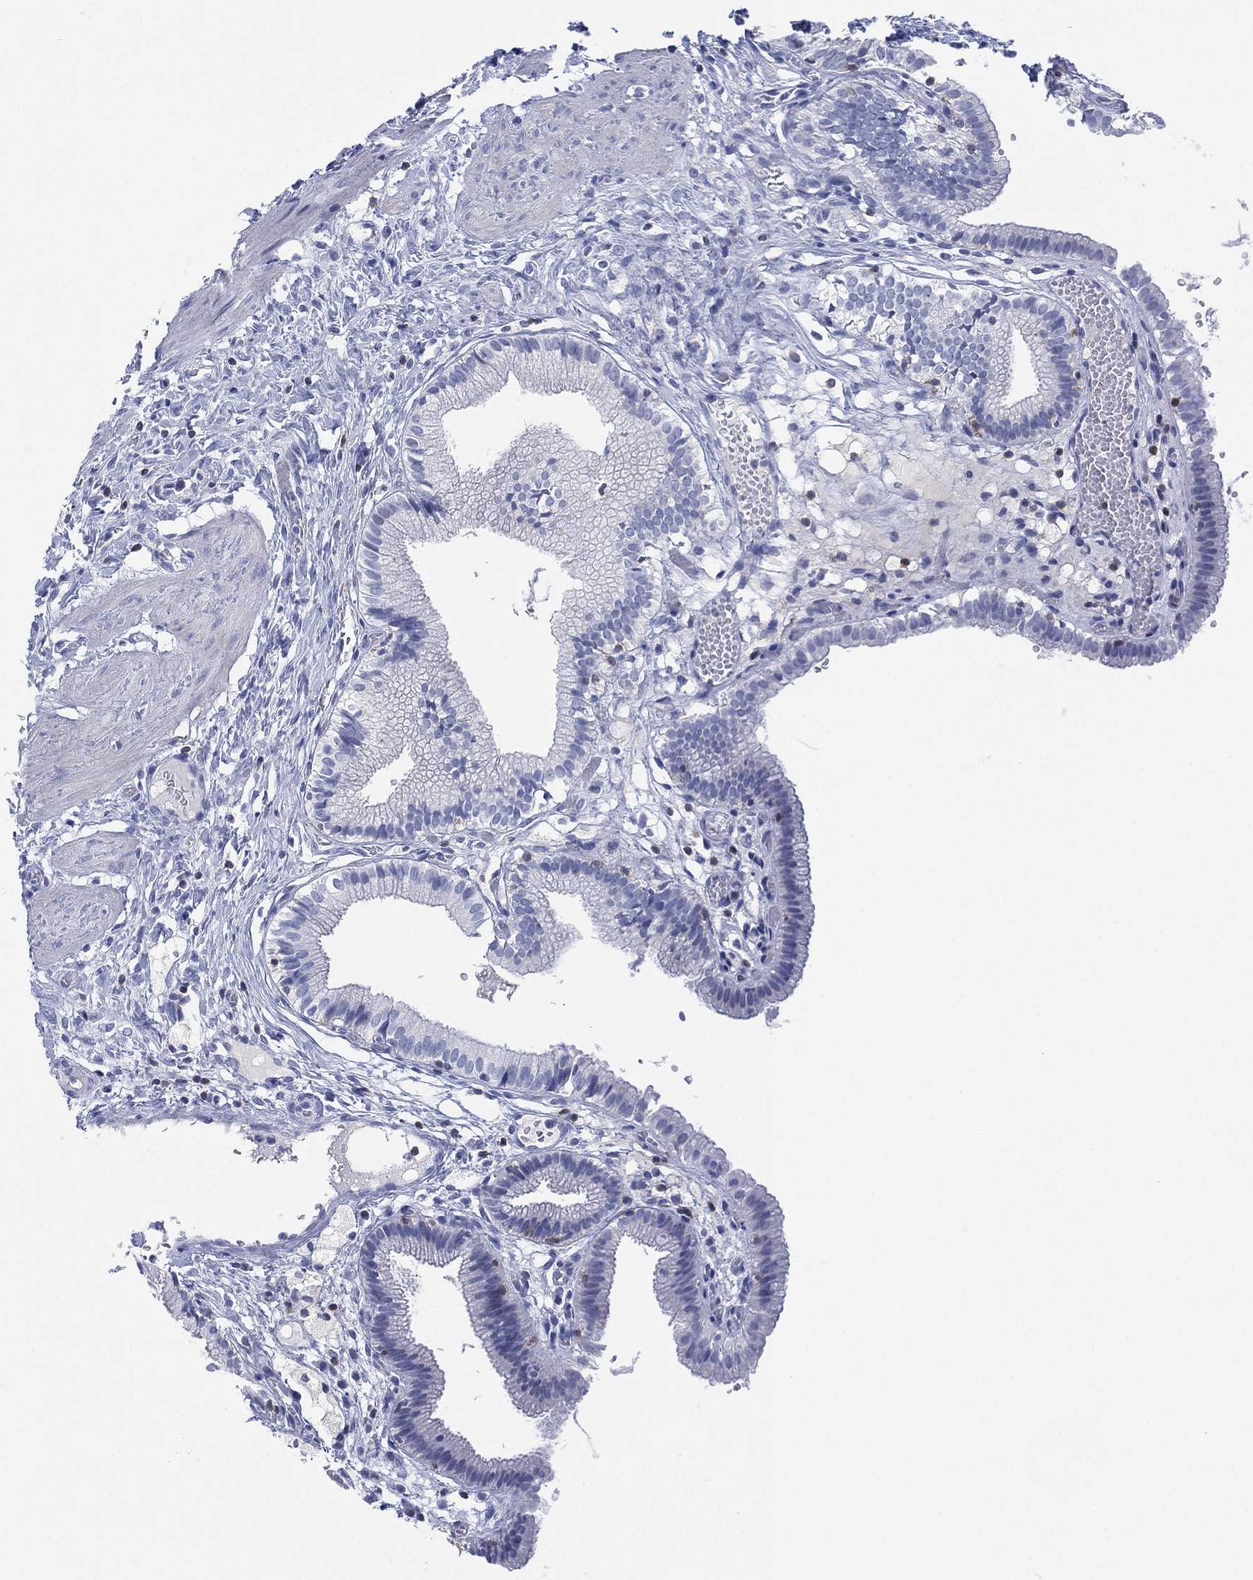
{"staining": {"intensity": "negative", "quantity": "none", "location": "none"}, "tissue": "gallbladder", "cell_type": "Glandular cells", "image_type": "normal", "snomed": [{"axis": "morphology", "description": "Normal tissue, NOS"}, {"axis": "topography", "description": "Gallbladder"}], "caption": "The micrograph shows no significant expression in glandular cells of gallbladder. (Stains: DAB immunohistochemistry (IHC) with hematoxylin counter stain, Microscopy: brightfield microscopy at high magnification).", "gene": "SEPTIN1", "patient": {"sex": "female", "age": 24}}